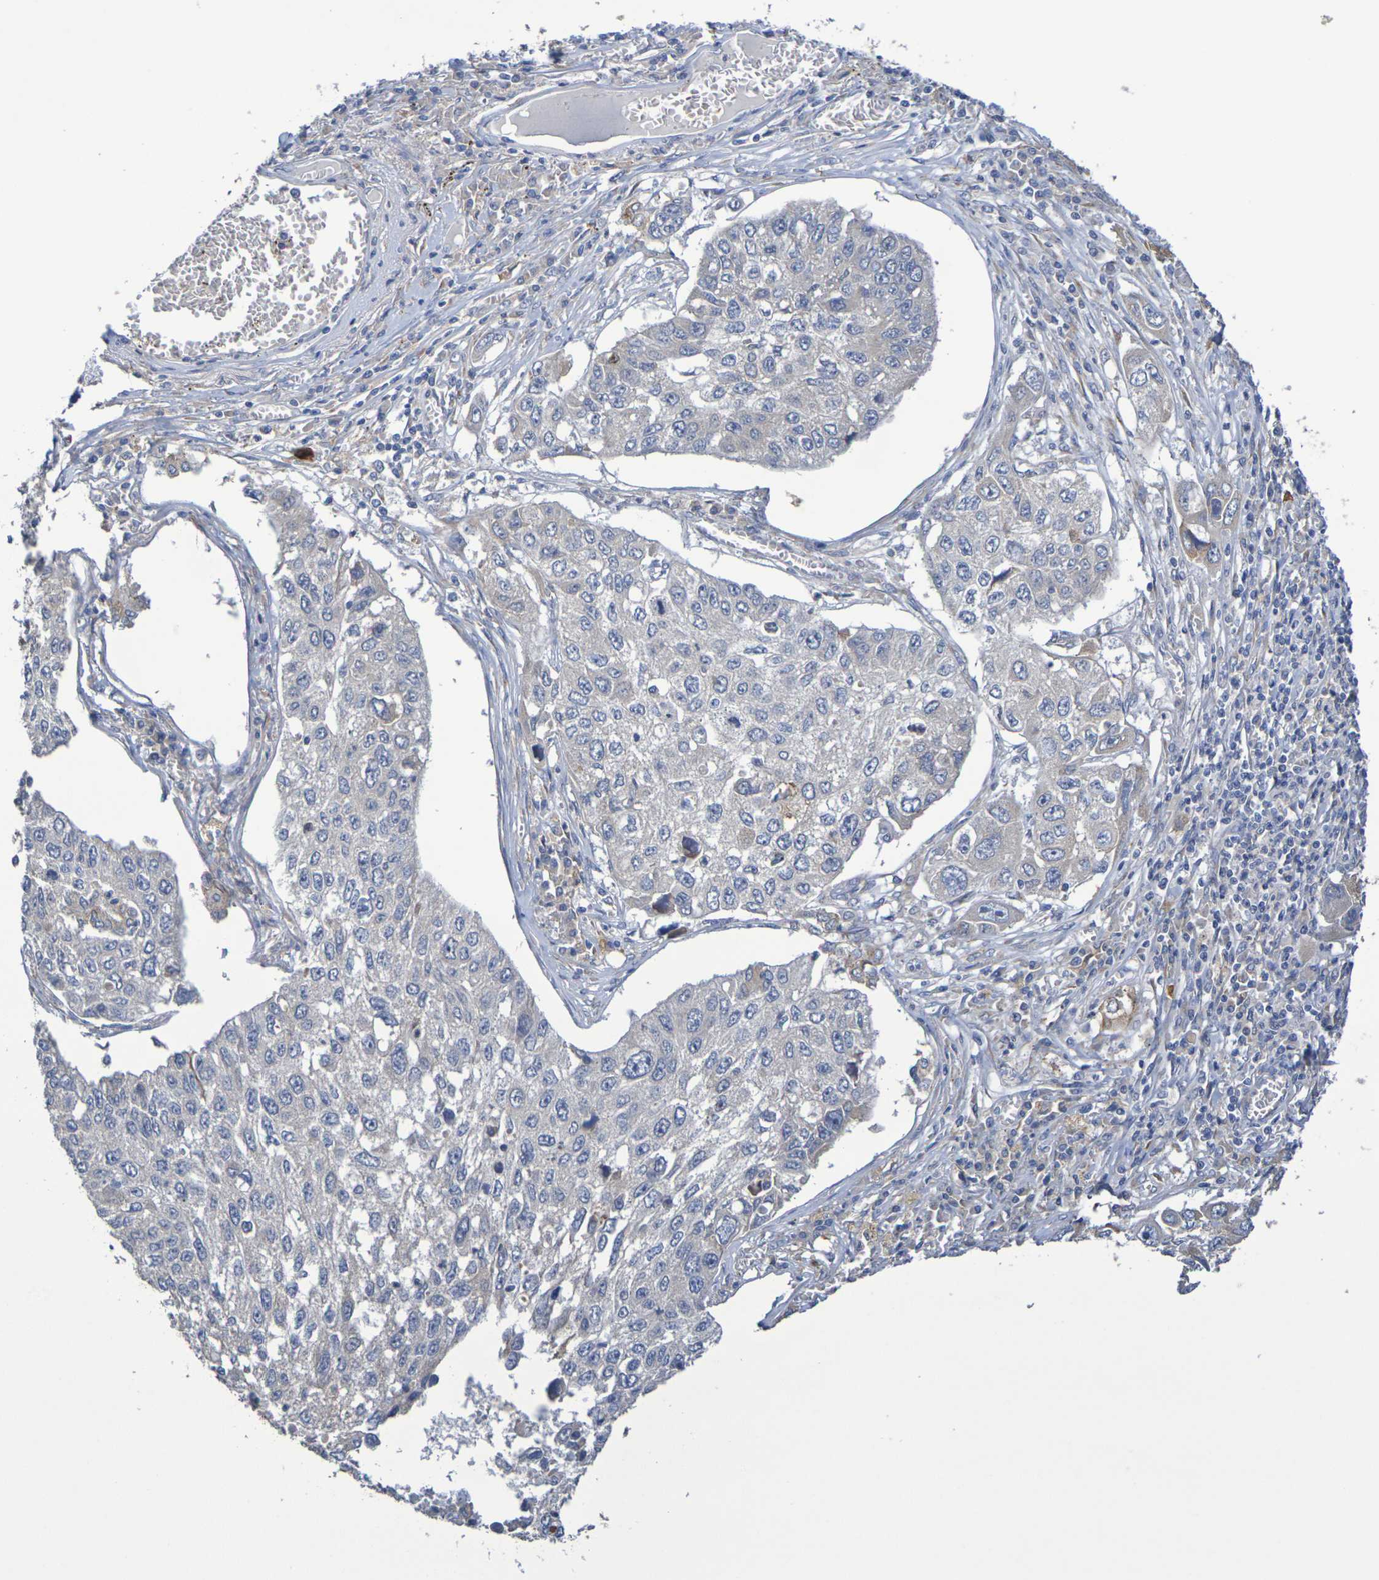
{"staining": {"intensity": "negative", "quantity": "none", "location": "none"}, "tissue": "lung cancer", "cell_type": "Tumor cells", "image_type": "cancer", "snomed": [{"axis": "morphology", "description": "Squamous cell carcinoma, NOS"}, {"axis": "topography", "description": "Lung"}], "caption": "A histopathology image of human squamous cell carcinoma (lung) is negative for staining in tumor cells.", "gene": "SDC4", "patient": {"sex": "male", "age": 71}}